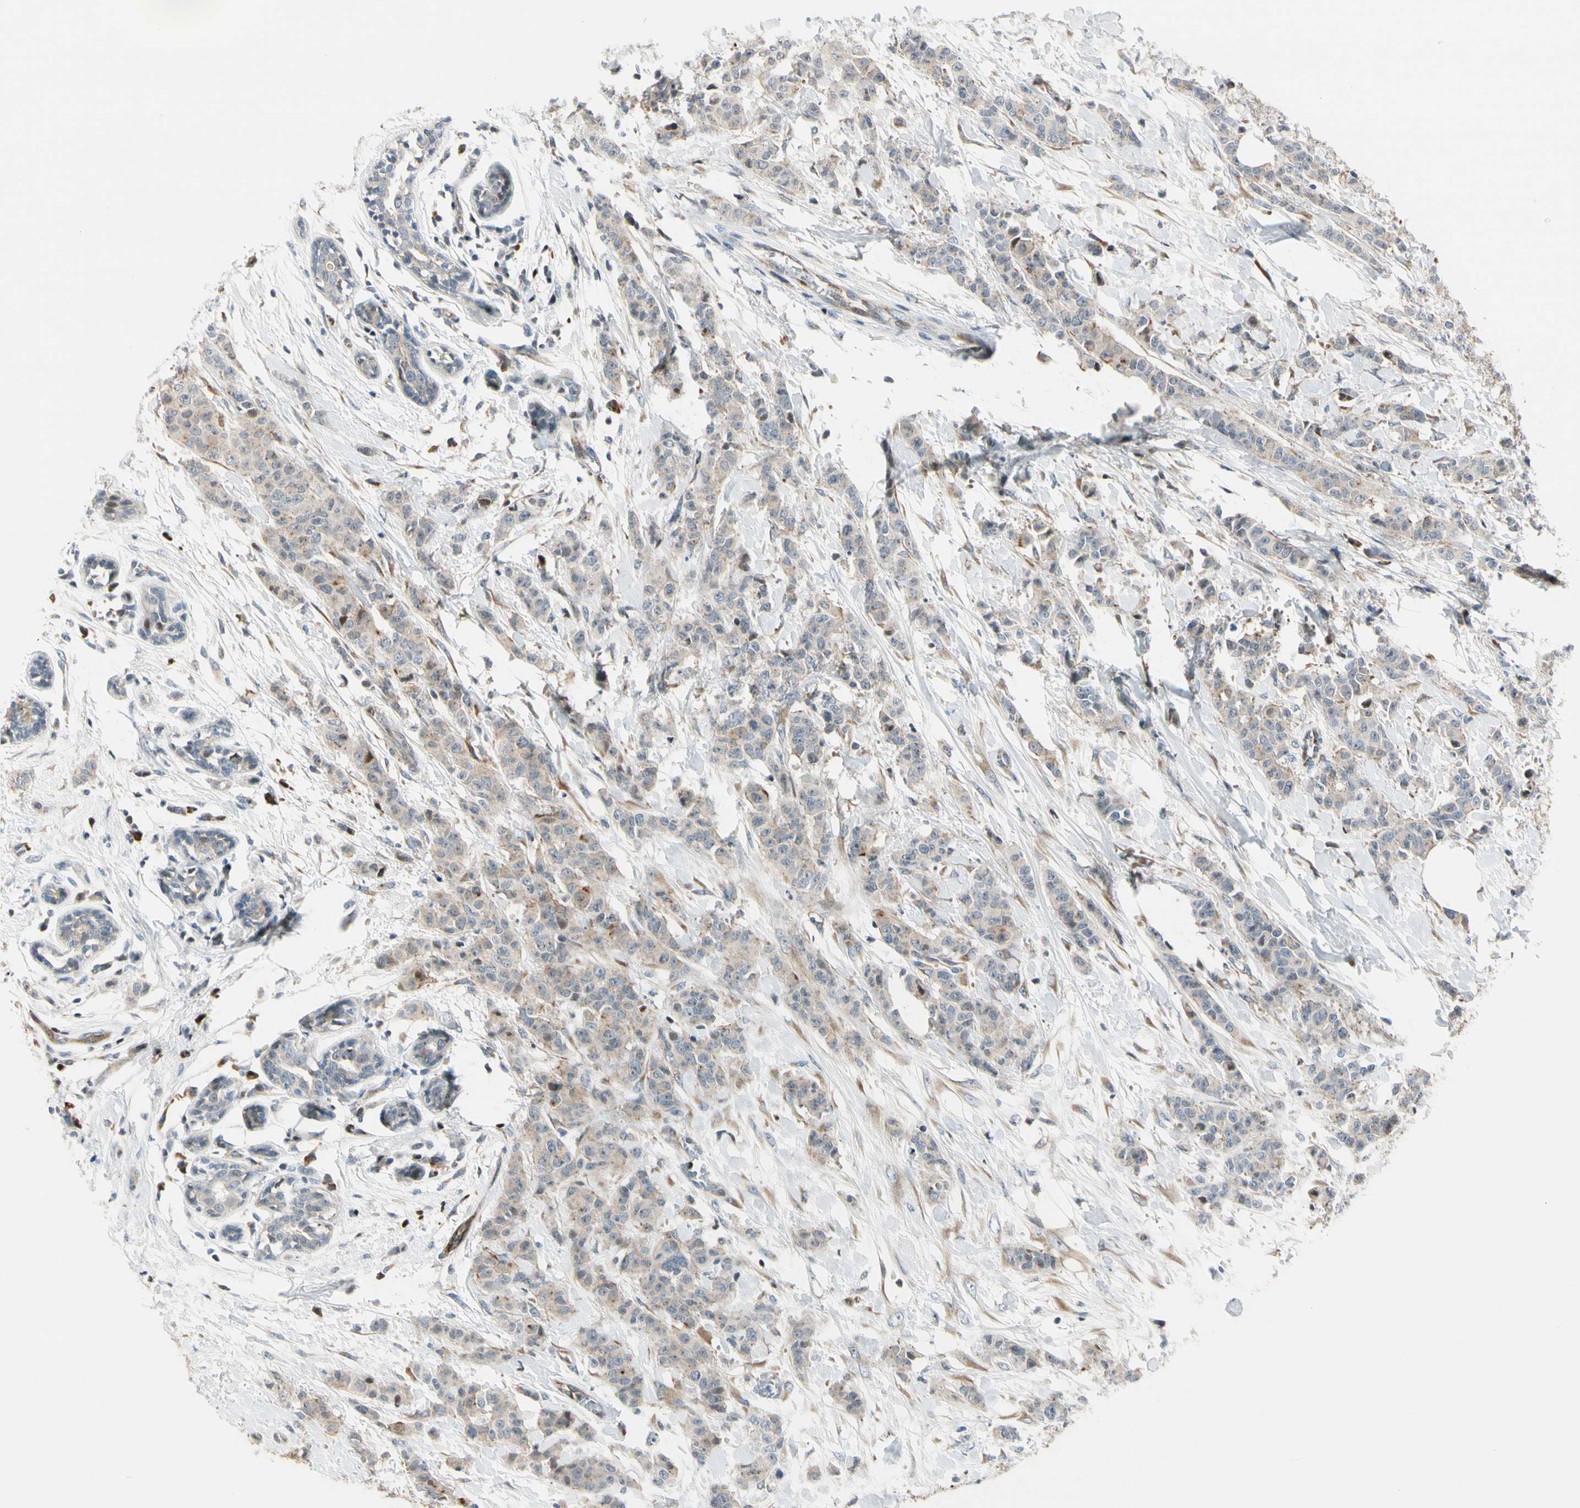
{"staining": {"intensity": "weak", "quantity": ">75%", "location": "cytoplasmic/membranous,nuclear"}, "tissue": "breast cancer", "cell_type": "Tumor cells", "image_type": "cancer", "snomed": [{"axis": "morphology", "description": "Normal tissue, NOS"}, {"axis": "morphology", "description": "Duct carcinoma"}, {"axis": "topography", "description": "Breast"}], "caption": "Immunohistochemistry photomicrograph of human breast cancer stained for a protein (brown), which displays low levels of weak cytoplasmic/membranous and nuclear staining in about >75% of tumor cells.", "gene": "NPDC1", "patient": {"sex": "female", "age": 40}}